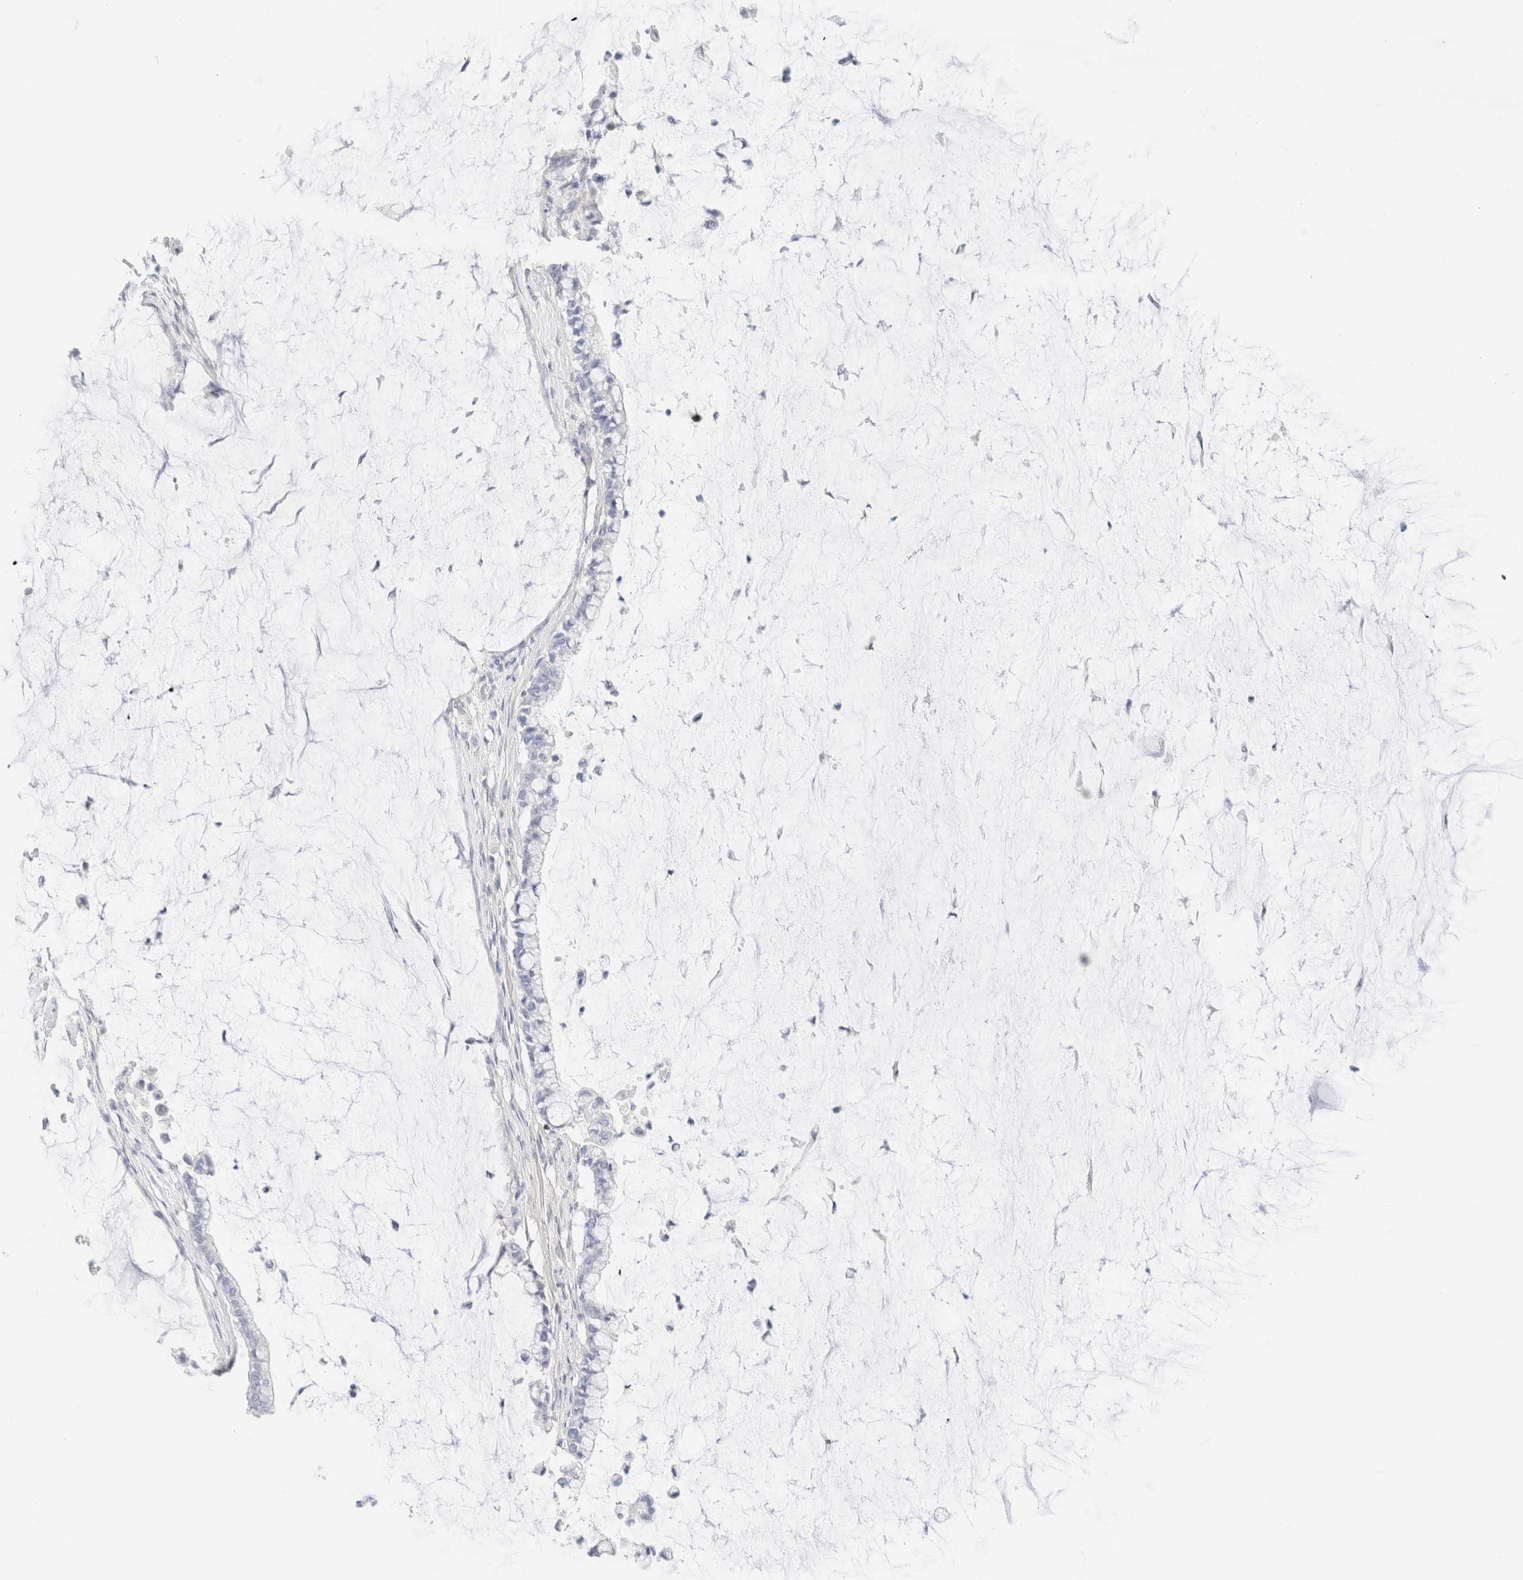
{"staining": {"intensity": "negative", "quantity": "none", "location": "none"}, "tissue": "pancreatic cancer", "cell_type": "Tumor cells", "image_type": "cancer", "snomed": [{"axis": "morphology", "description": "Adenocarcinoma, NOS"}, {"axis": "topography", "description": "Pancreas"}], "caption": "DAB (3,3'-diaminobenzidine) immunohistochemical staining of human pancreatic cancer (adenocarcinoma) reveals no significant expression in tumor cells. Brightfield microscopy of immunohistochemistry (IHC) stained with DAB (brown) and hematoxylin (blue), captured at high magnification.", "gene": "IKZF3", "patient": {"sex": "male", "age": 41}}